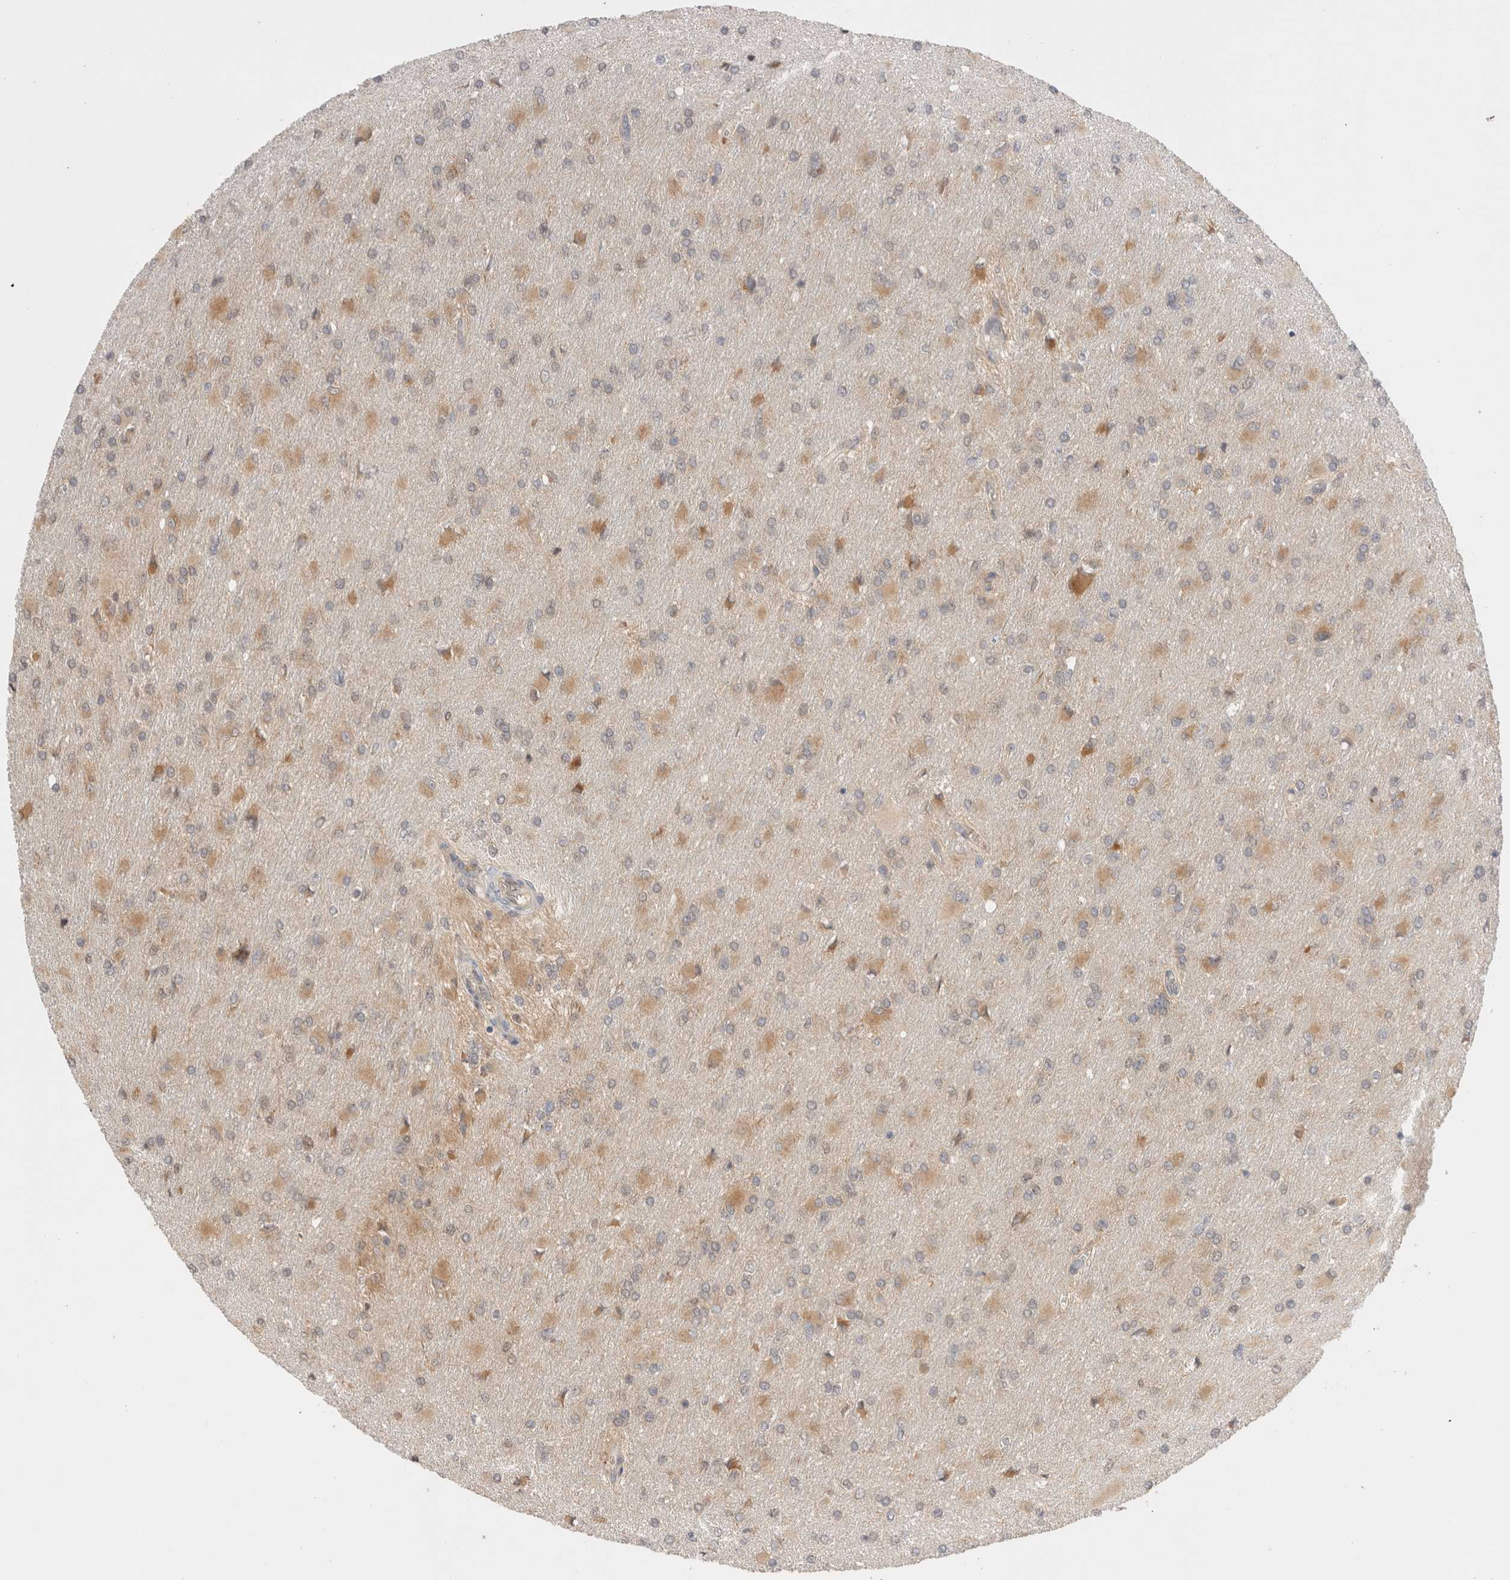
{"staining": {"intensity": "moderate", "quantity": "25%-75%", "location": "cytoplasmic/membranous"}, "tissue": "glioma", "cell_type": "Tumor cells", "image_type": "cancer", "snomed": [{"axis": "morphology", "description": "Glioma, malignant, High grade"}, {"axis": "topography", "description": "Cerebral cortex"}], "caption": "A histopathology image showing moderate cytoplasmic/membranous positivity in about 25%-75% of tumor cells in glioma, as visualized by brown immunohistochemical staining.", "gene": "OTUD6B", "patient": {"sex": "female", "age": 36}}